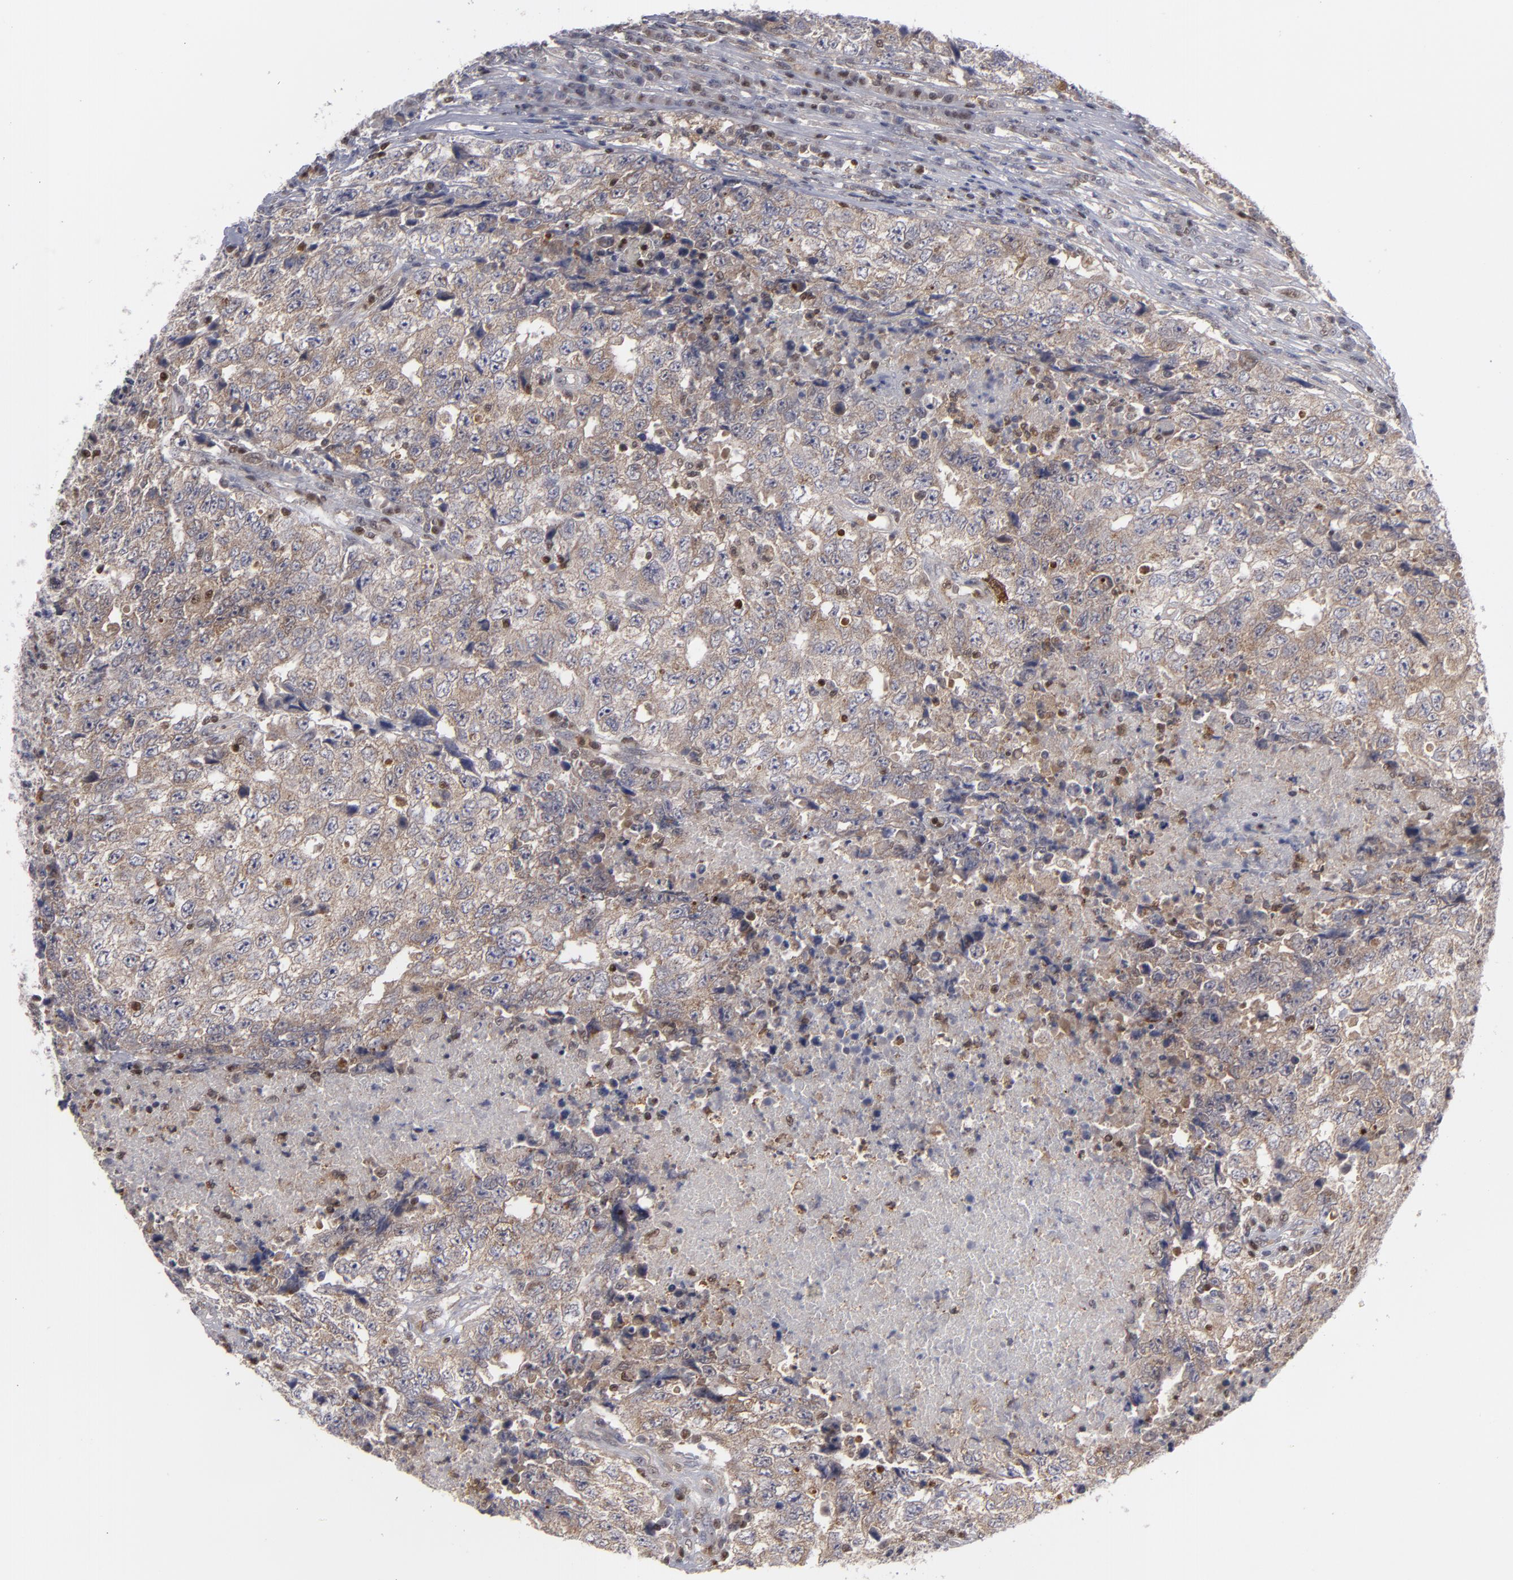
{"staining": {"intensity": "weak", "quantity": "25%-75%", "location": "cytoplasmic/membranous,nuclear"}, "tissue": "testis cancer", "cell_type": "Tumor cells", "image_type": "cancer", "snomed": [{"axis": "morphology", "description": "Necrosis, NOS"}, {"axis": "morphology", "description": "Carcinoma, Embryonal, NOS"}, {"axis": "topography", "description": "Testis"}], "caption": "Tumor cells display low levels of weak cytoplasmic/membranous and nuclear expression in about 25%-75% of cells in human embryonal carcinoma (testis).", "gene": "GSR", "patient": {"sex": "male", "age": 19}}